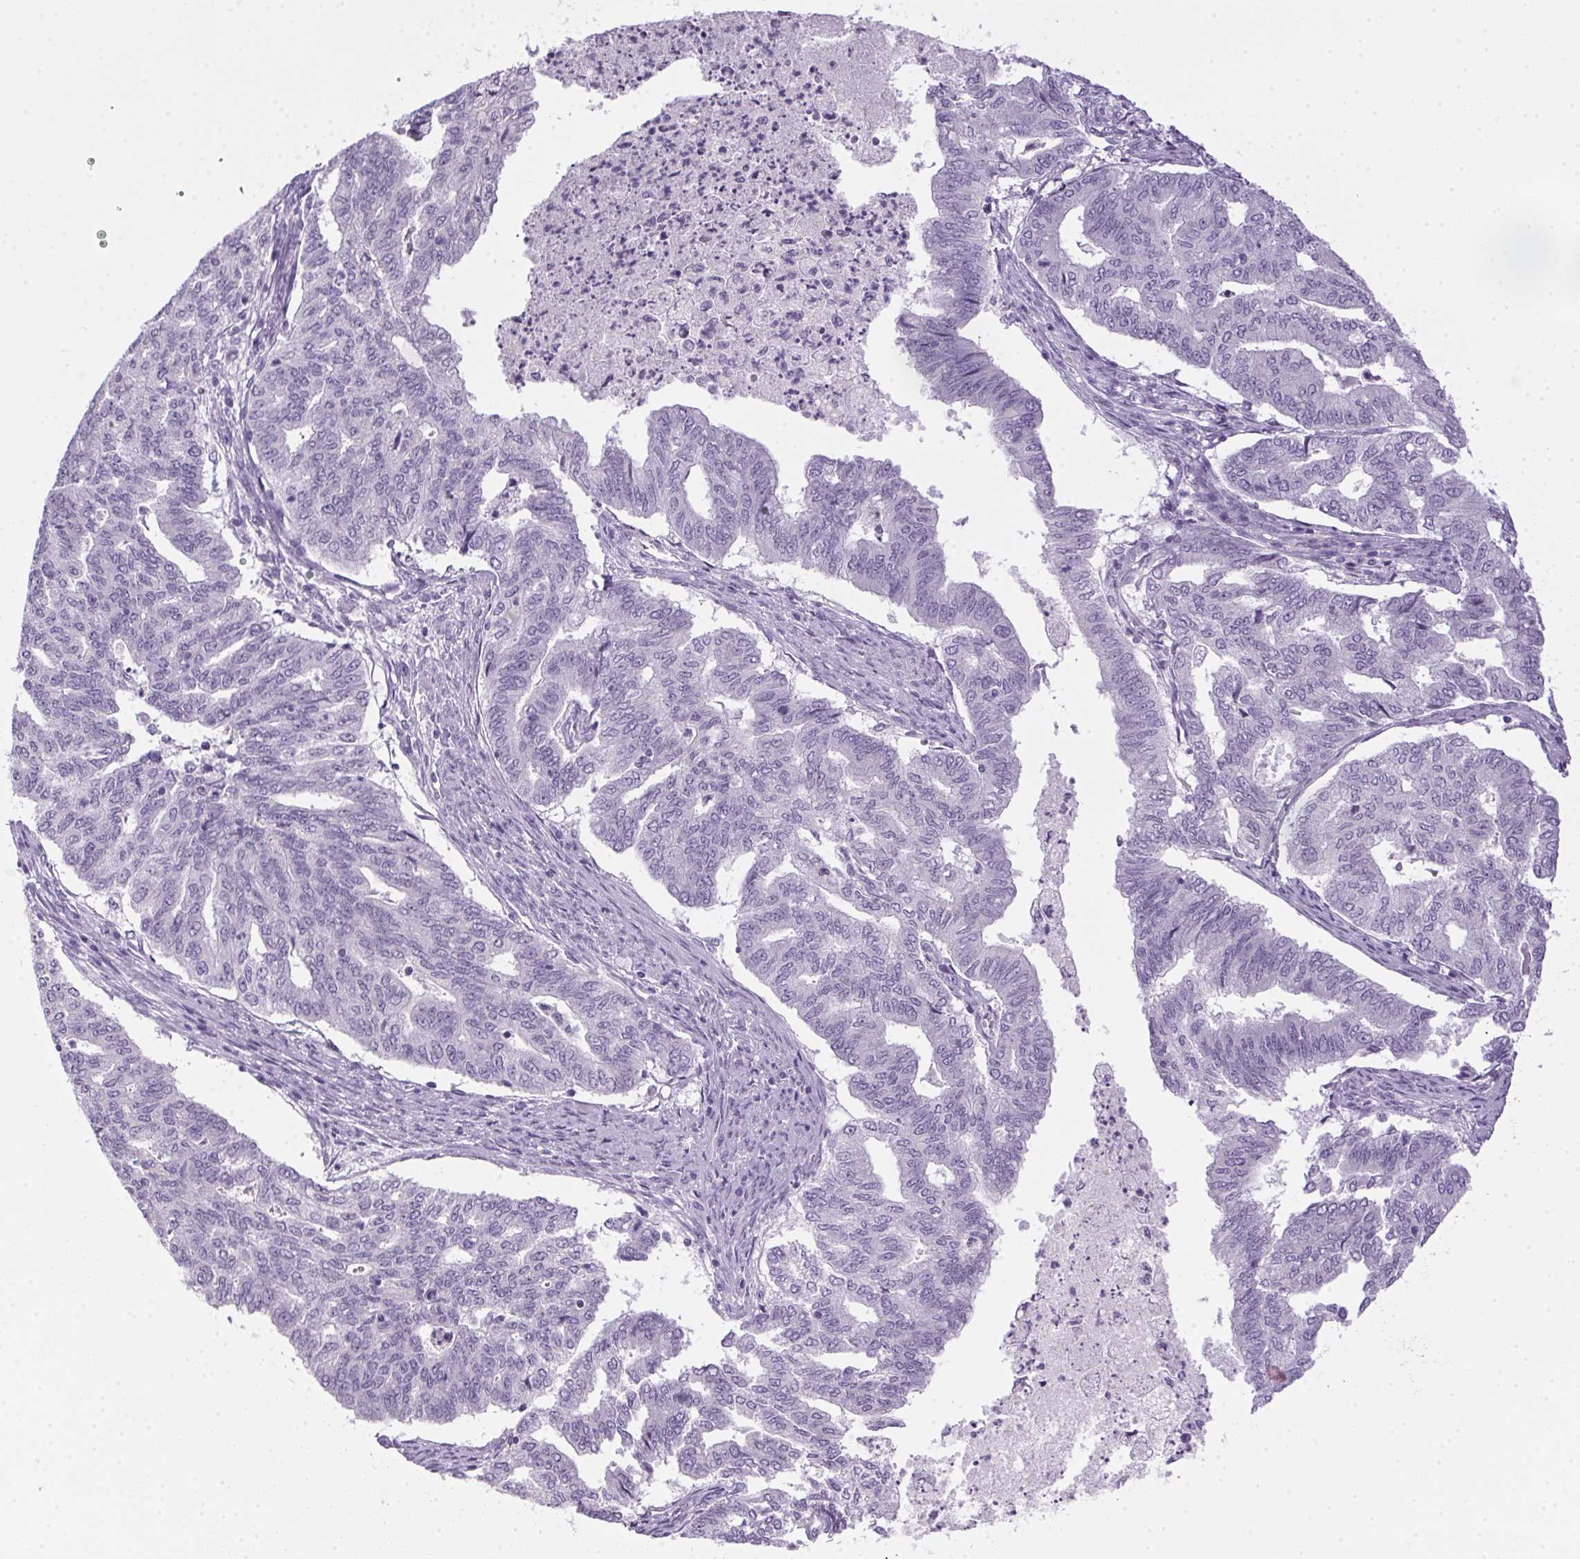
{"staining": {"intensity": "negative", "quantity": "none", "location": "none"}, "tissue": "endometrial cancer", "cell_type": "Tumor cells", "image_type": "cancer", "snomed": [{"axis": "morphology", "description": "Adenocarcinoma, NOS"}, {"axis": "topography", "description": "Endometrium"}], "caption": "DAB immunohistochemical staining of endometrial cancer (adenocarcinoma) displays no significant positivity in tumor cells.", "gene": "POPDC2", "patient": {"sex": "female", "age": 79}}